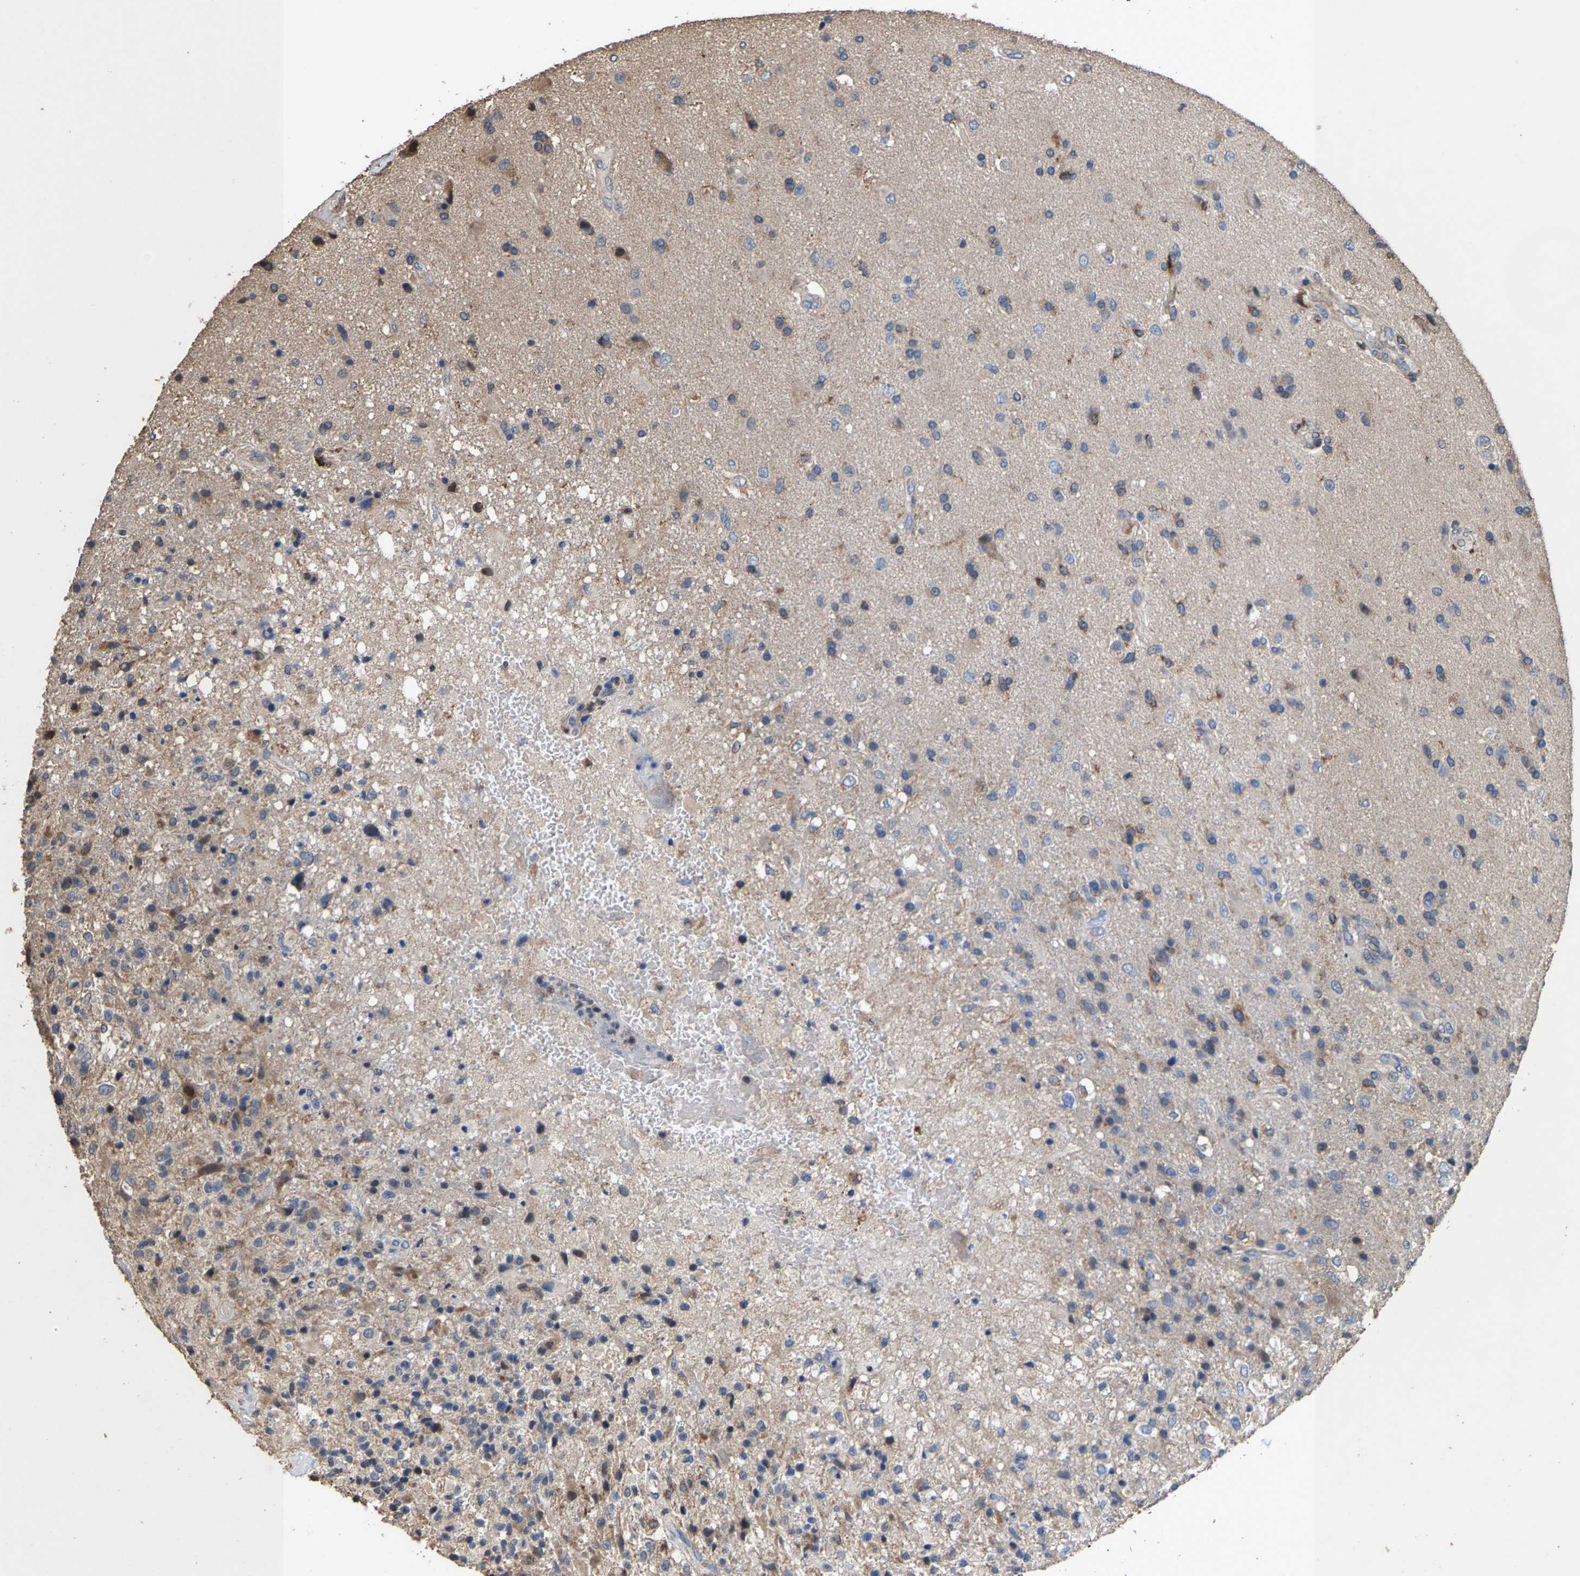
{"staining": {"intensity": "weak", "quantity": "<25%", "location": "cytoplasmic/membranous"}, "tissue": "glioma", "cell_type": "Tumor cells", "image_type": "cancer", "snomed": [{"axis": "morphology", "description": "Glioma, malignant, High grade"}, {"axis": "topography", "description": "Brain"}], "caption": "High power microscopy image of an immunohistochemistry histopathology image of glioma, revealing no significant staining in tumor cells.", "gene": "TDRKH", "patient": {"sex": "male", "age": 72}}